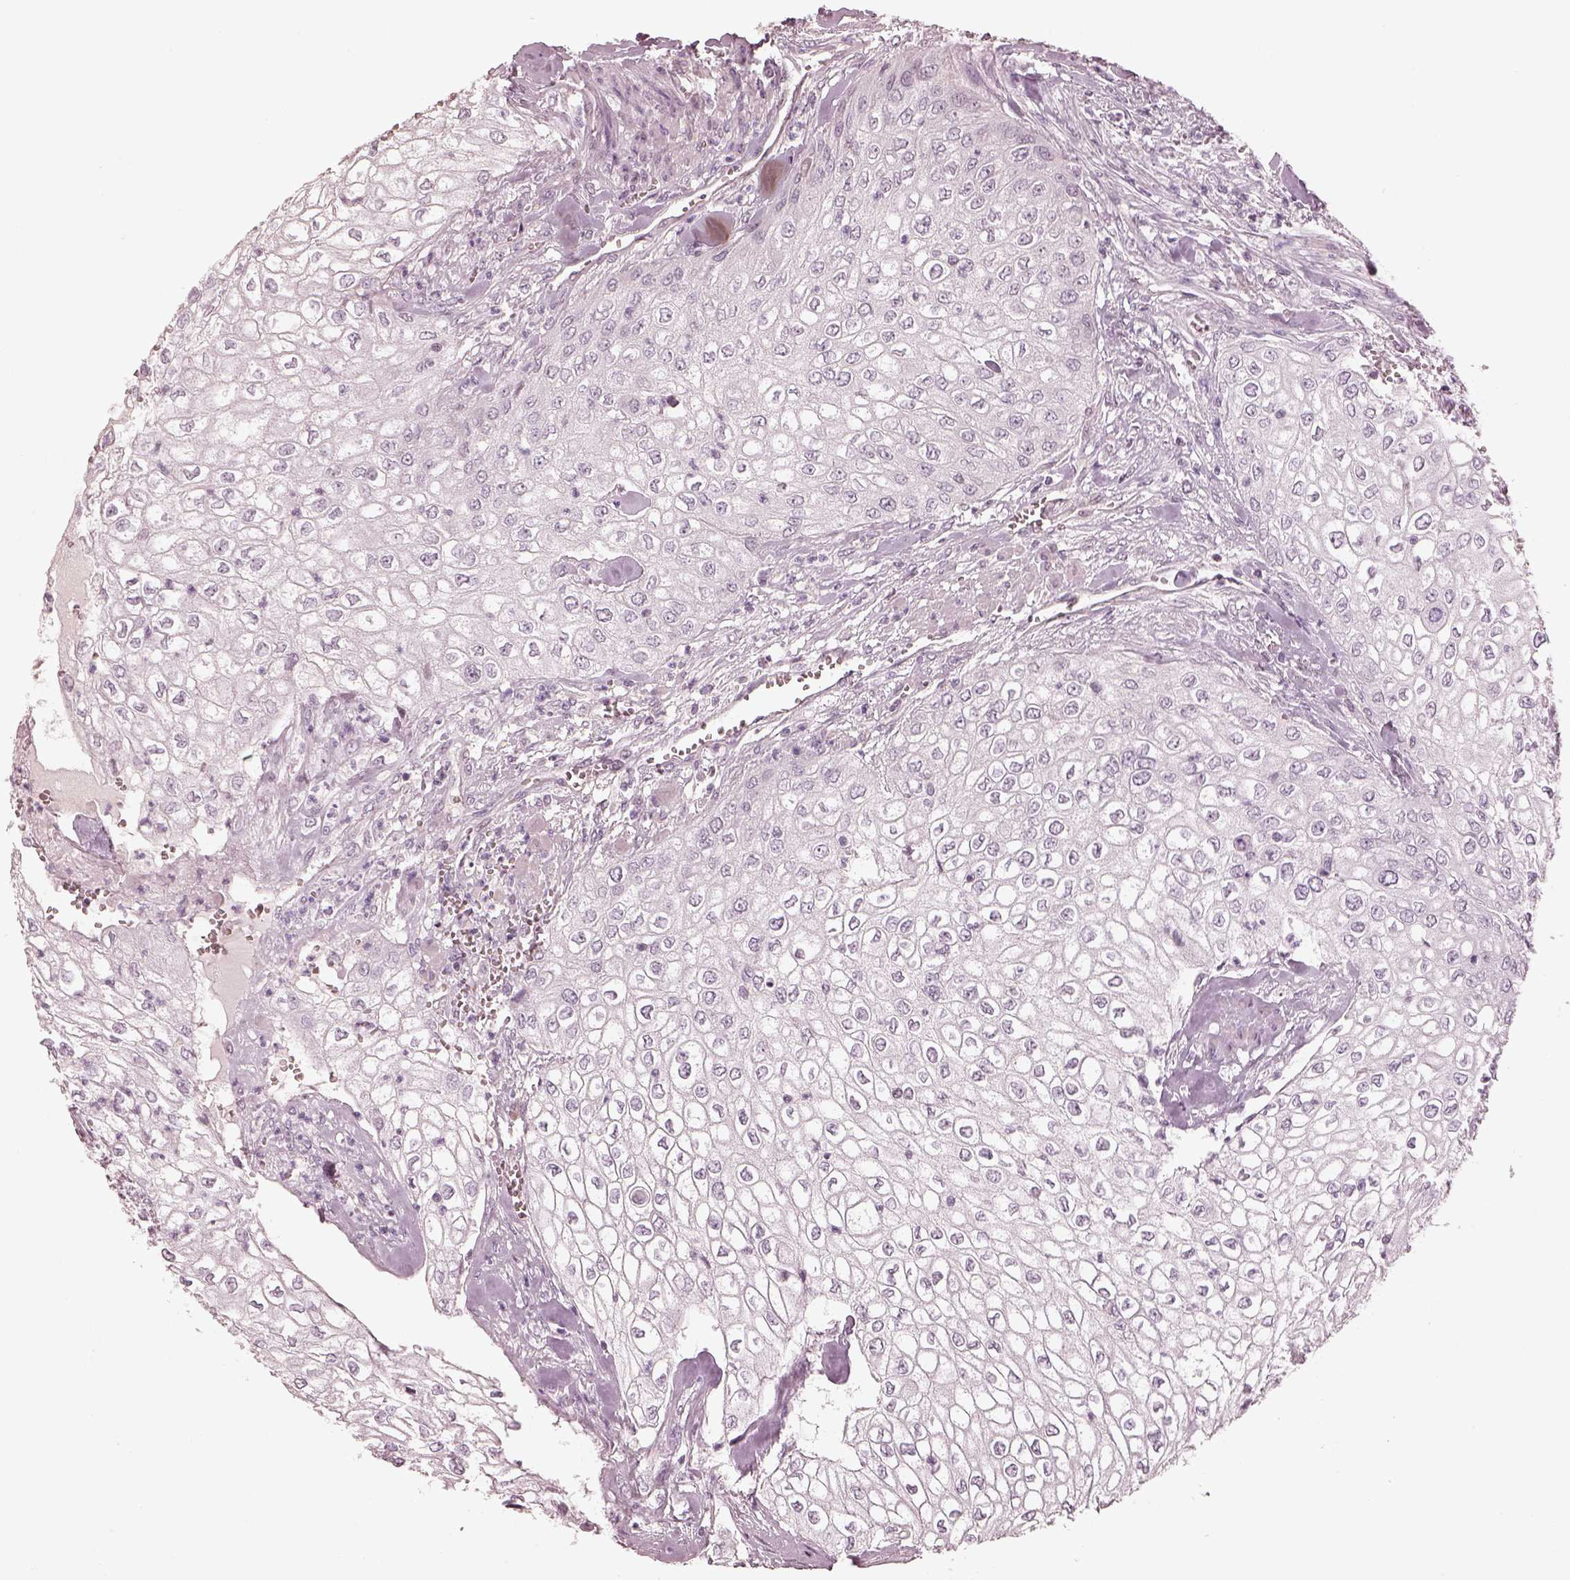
{"staining": {"intensity": "negative", "quantity": "none", "location": "none"}, "tissue": "urothelial cancer", "cell_type": "Tumor cells", "image_type": "cancer", "snomed": [{"axis": "morphology", "description": "Urothelial carcinoma, High grade"}, {"axis": "topography", "description": "Urinary bladder"}], "caption": "This is an immunohistochemistry micrograph of human urothelial cancer. There is no staining in tumor cells.", "gene": "EGR4", "patient": {"sex": "male", "age": 62}}